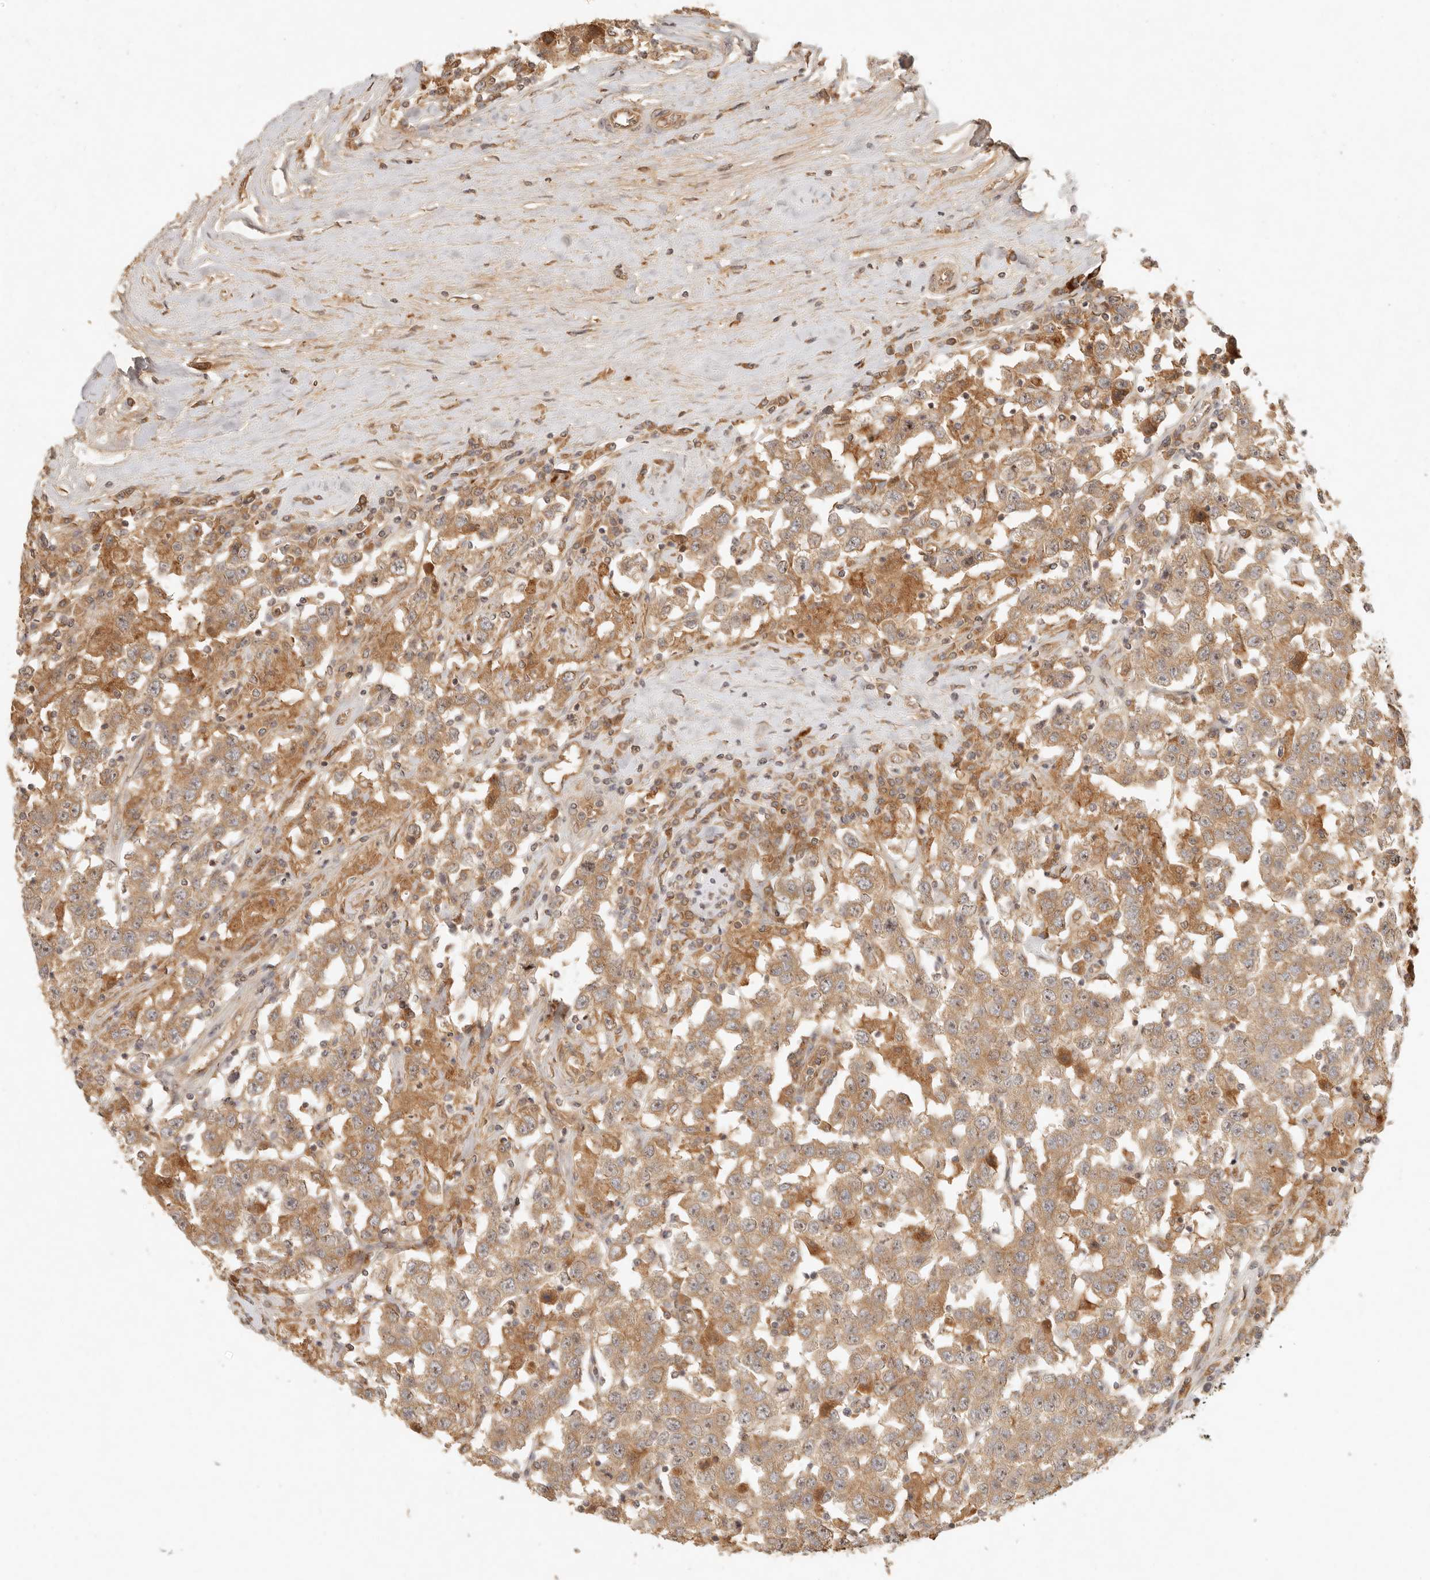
{"staining": {"intensity": "moderate", "quantity": ">75%", "location": "cytoplasmic/membranous"}, "tissue": "testis cancer", "cell_type": "Tumor cells", "image_type": "cancer", "snomed": [{"axis": "morphology", "description": "Seminoma, NOS"}, {"axis": "topography", "description": "Testis"}], "caption": "High-magnification brightfield microscopy of testis cancer stained with DAB (3,3'-diaminobenzidine) (brown) and counterstained with hematoxylin (blue). tumor cells exhibit moderate cytoplasmic/membranous expression is identified in about>75% of cells.", "gene": "ANKRD61", "patient": {"sex": "male", "age": 41}}